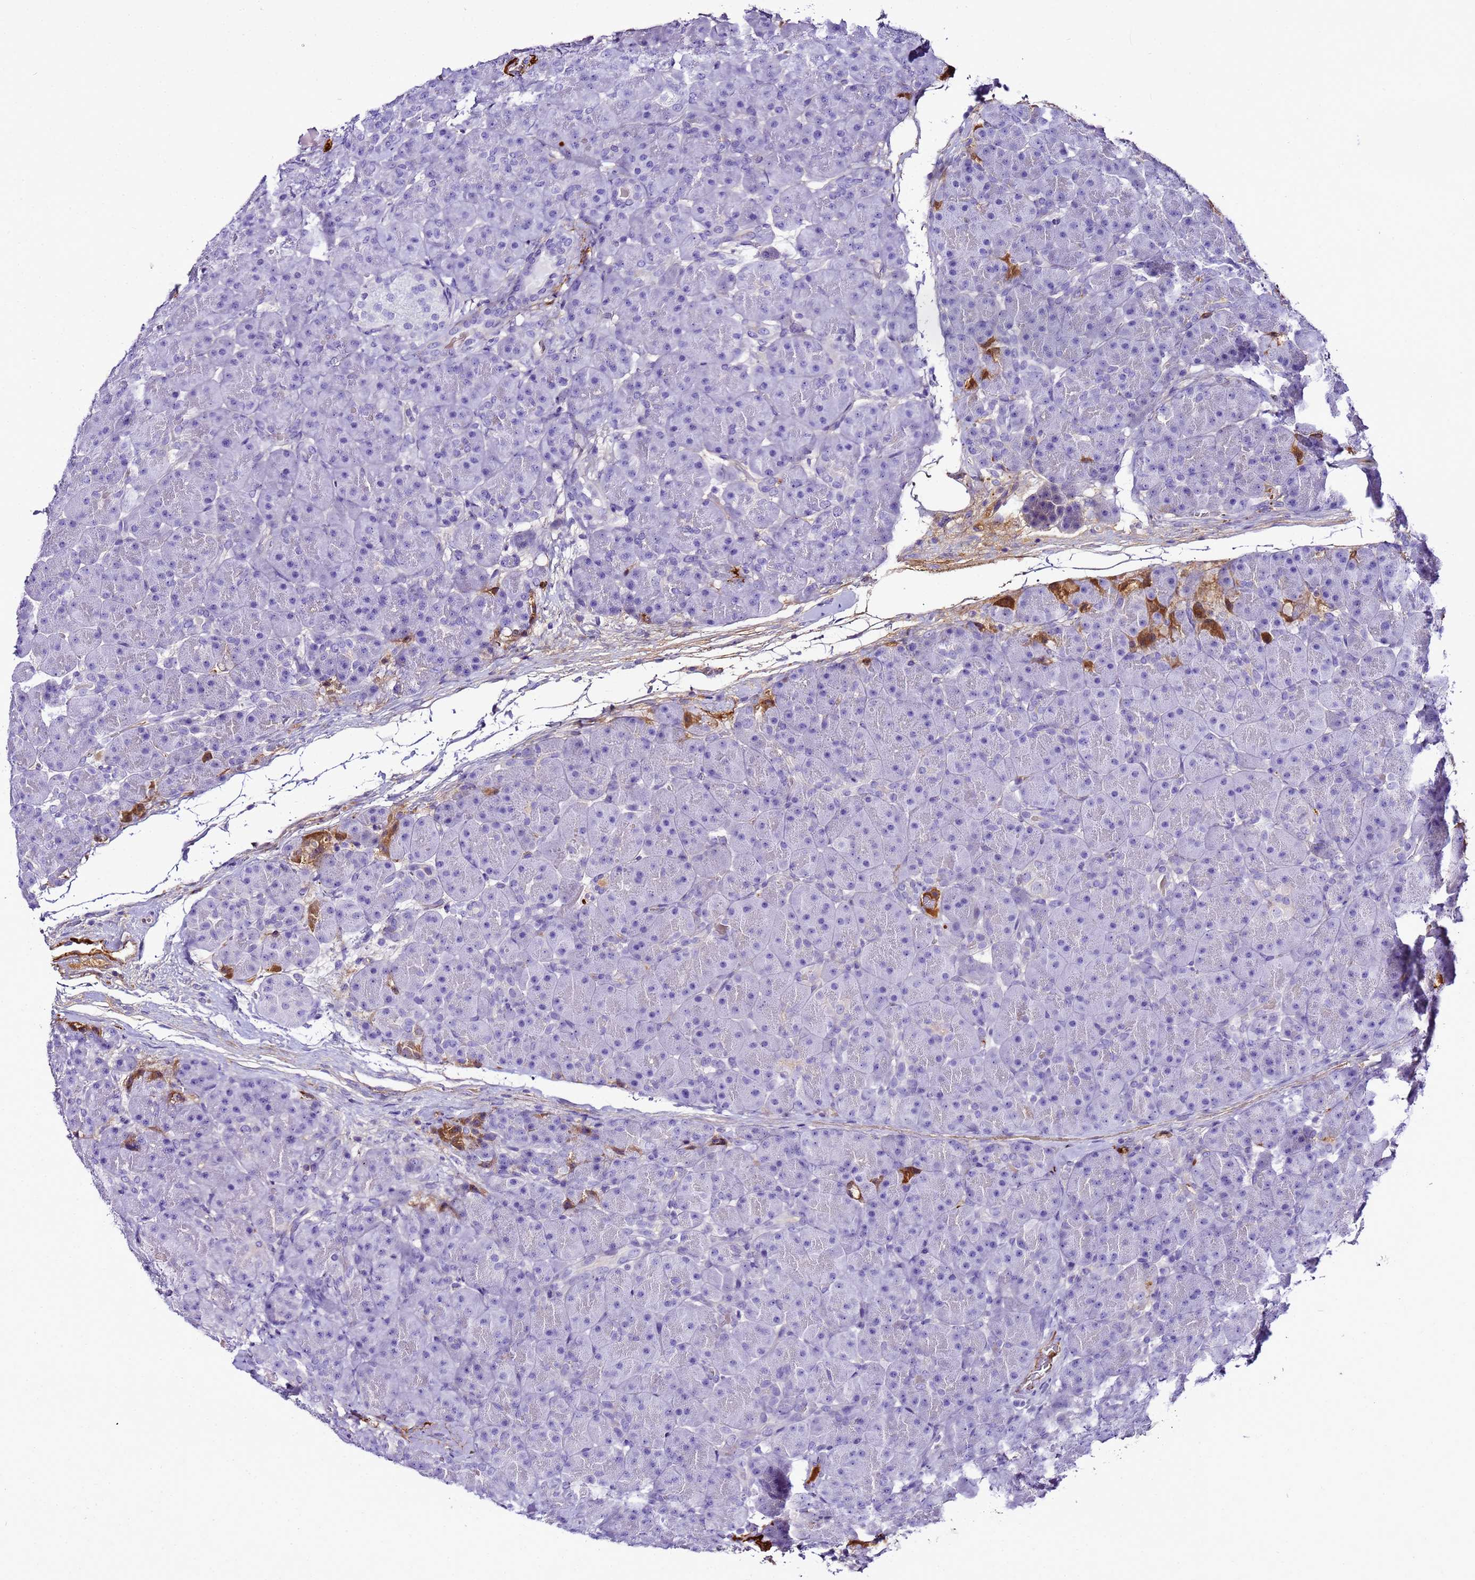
{"staining": {"intensity": "negative", "quantity": "none", "location": "none"}, "tissue": "pancreas", "cell_type": "Exocrine glandular cells", "image_type": "normal", "snomed": [{"axis": "morphology", "description": "Normal tissue, NOS"}, {"axis": "topography", "description": "Pancreas"}], "caption": "DAB immunohistochemical staining of unremarkable pancreas displays no significant expression in exocrine glandular cells. The staining was performed using DAB to visualize the protein expression in brown, while the nuclei were stained in blue with hematoxylin (Magnification: 20x).", "gene": "CFHR1", "patient": {"sex": "male", "age": 66}}